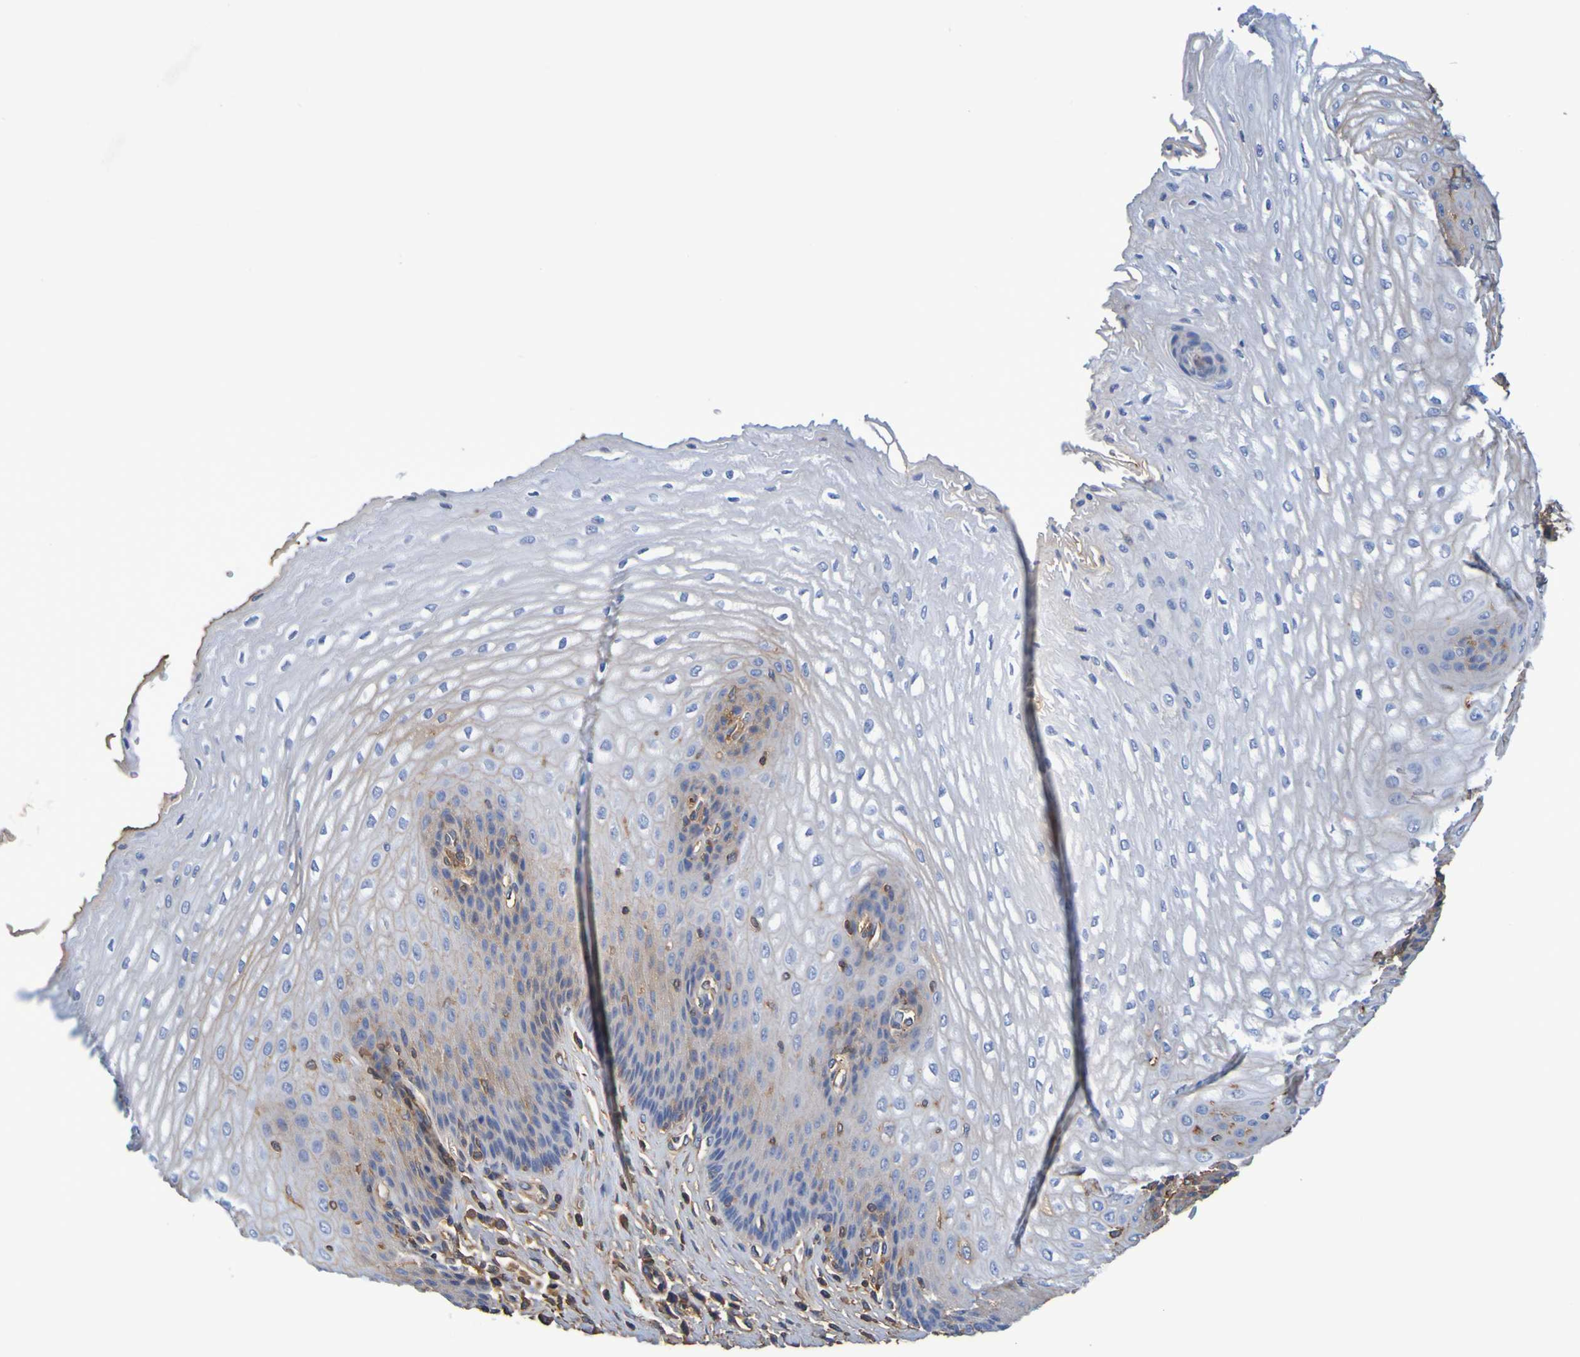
{"staining": {"intensity": "moderate", "quantity": "<25%", "location": "cytoplasmic/membranous"}, "tissue": "esophagus", "cell_type": "Squamous epithelial cells", "image_type": "normal", "snomed": [{"axis": "morphology", "description": "Normal tissue, NOS"}, {"axis": "topography", "description": "Esophagus"}], "caption": "Protein expression analysis of benign esophagus shows moderate cytoplasmic/membranous expression in about <25% of squamous epithelial cells. The protein of interest is shown in brown color, while the nuclei are stained blue.", "gene": "GAB3", "patient": {"sex": "male", "age": 54}}